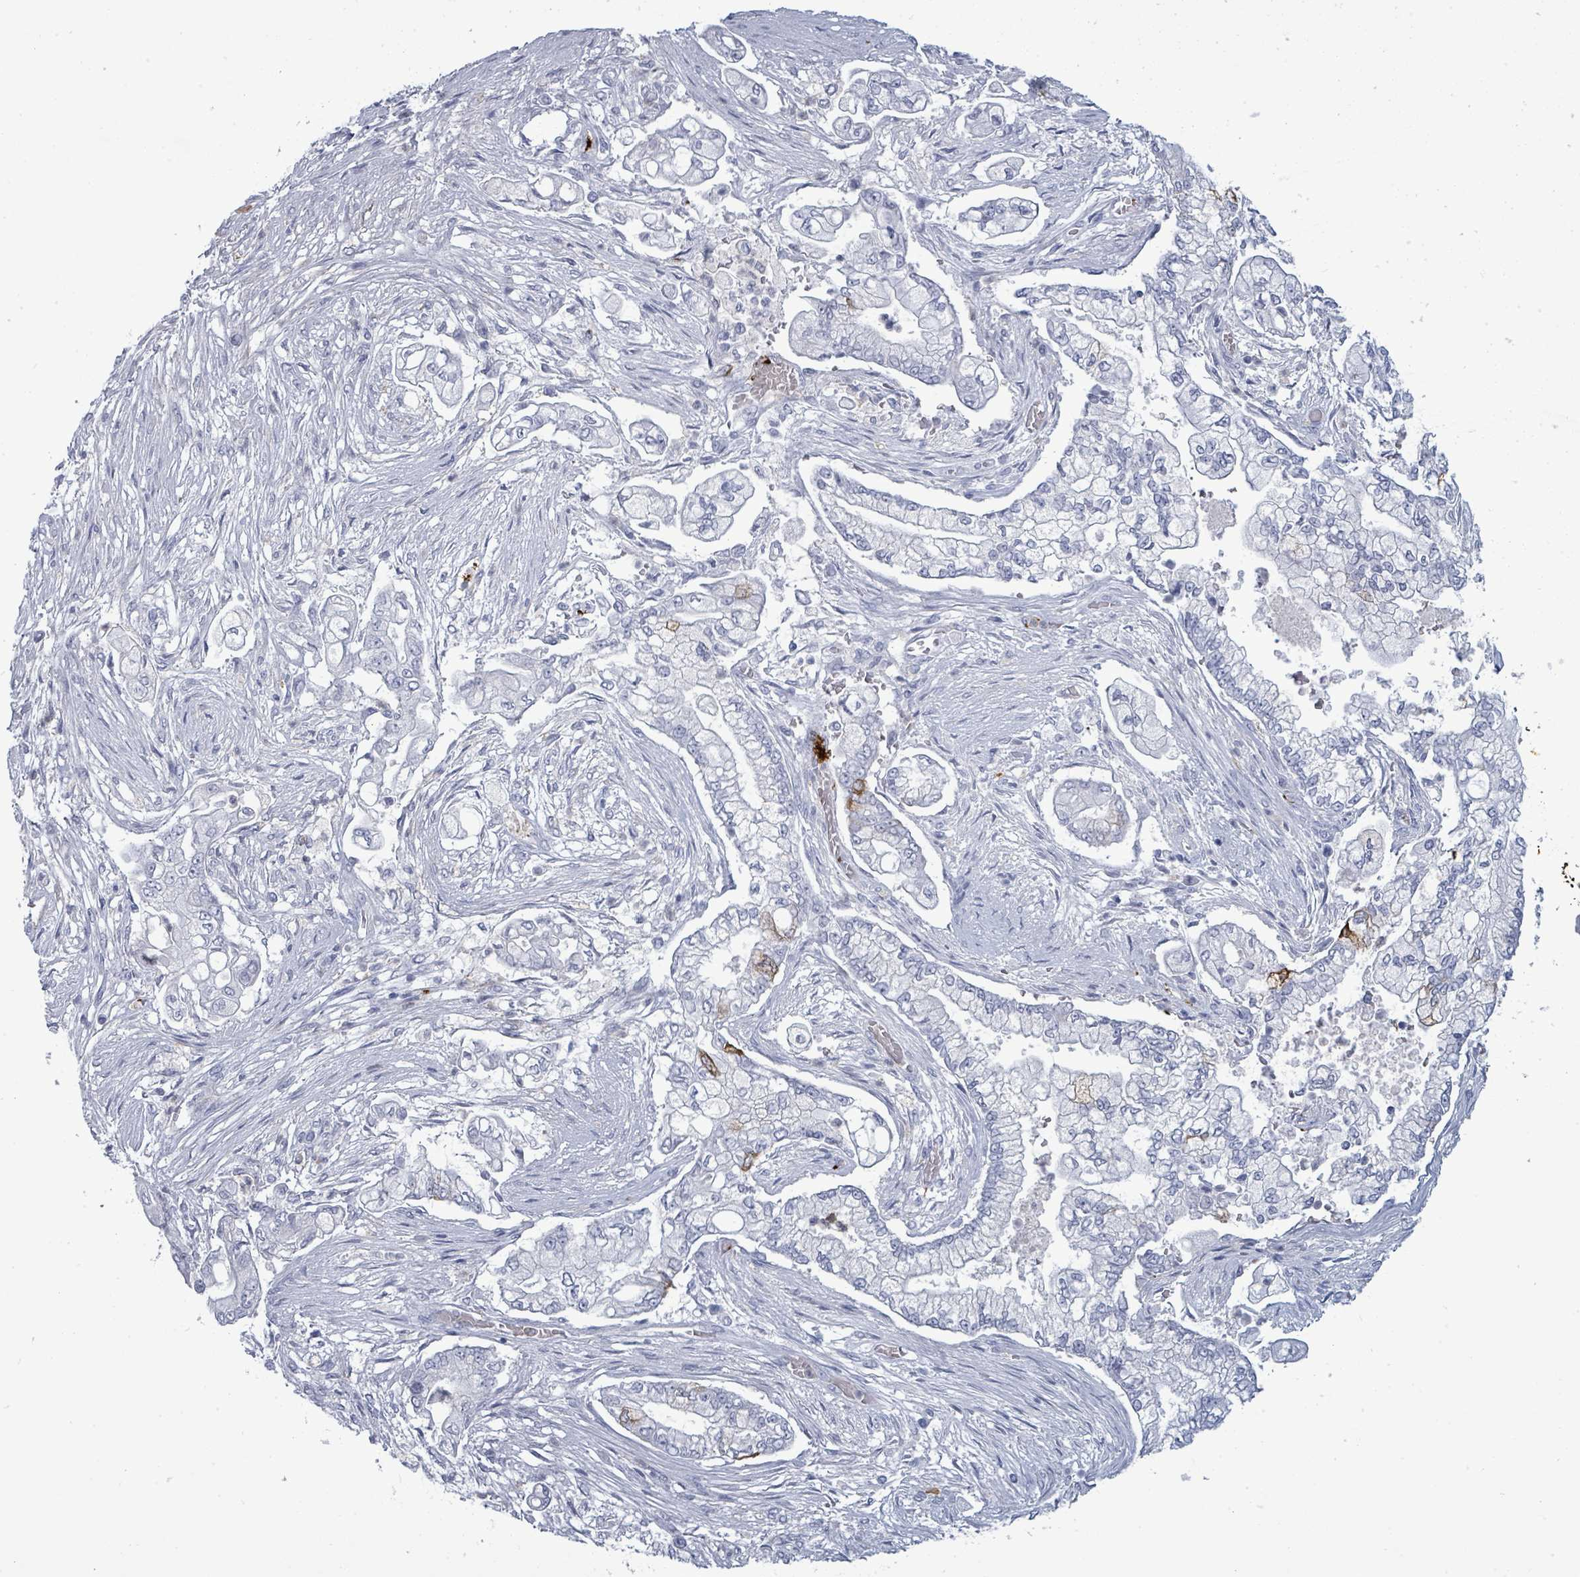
{"staining": {"intensity": "negative", "quantity": "none", "location": "none"}, "tissue": "pancreatic cancer", "cell_type": "Tumor cells", "image_type": "cancer", "snomed": [{"axis": "morphology", "description": "Adenocarcinoma, NOS"}, {"axis": "topography", "description": "Pancreas"}], "caption": "Immunohistochemistry (IHC) image of neoplastic tissue: human pancreatic adenocarcinoma stained with DAB (3,3'-diaminobenzidine) demonstrates no significant protein staining in tumor cells.", "gene": "NDST2", "patient": {"sex": "female", "age": 69}}